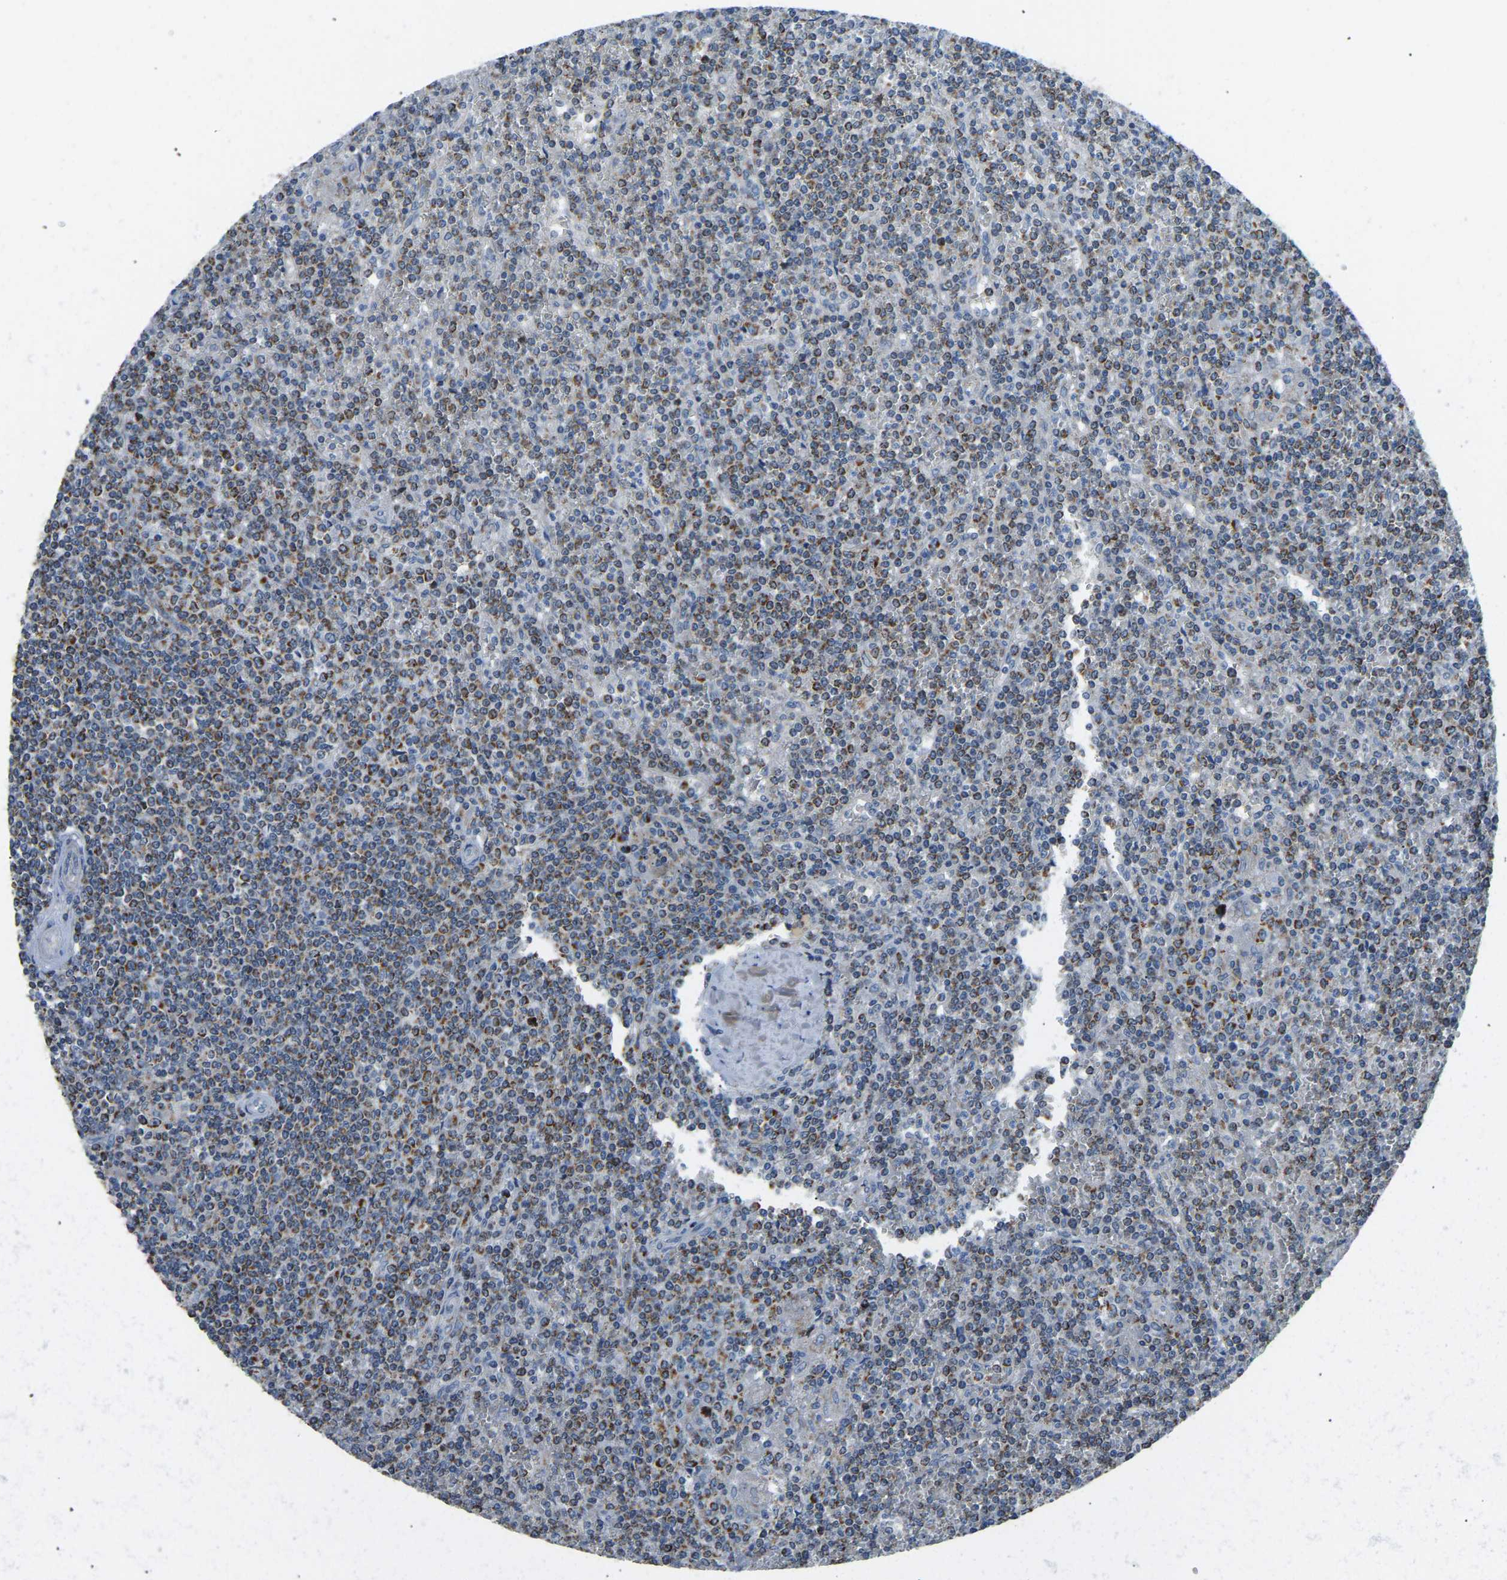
{"staining": {"intensity": "moderate", "quantity": "25%-75%", "location": "cytoplasmic/membranous"}, "tissue": "lymphoma", "cell_type": "Tumor cells", "image_type": "cancer", "snomed": [{"axis": "morphology", "description": "Malignant lymphoma, non-Hodgkin's type, Low grade"}, {"axis": "topography", "description": "Spleen"}], "caption": "An image showing moderate cytoplasmic/membranous expression in about 25%-75% of tumor cells in low-grade malignant lymphoma, non-Hodgkin's type, as visualized by brown immunohistochemical staining.", "gene": "ZNF200", "patient": {"sex": "female", "age": 19}}